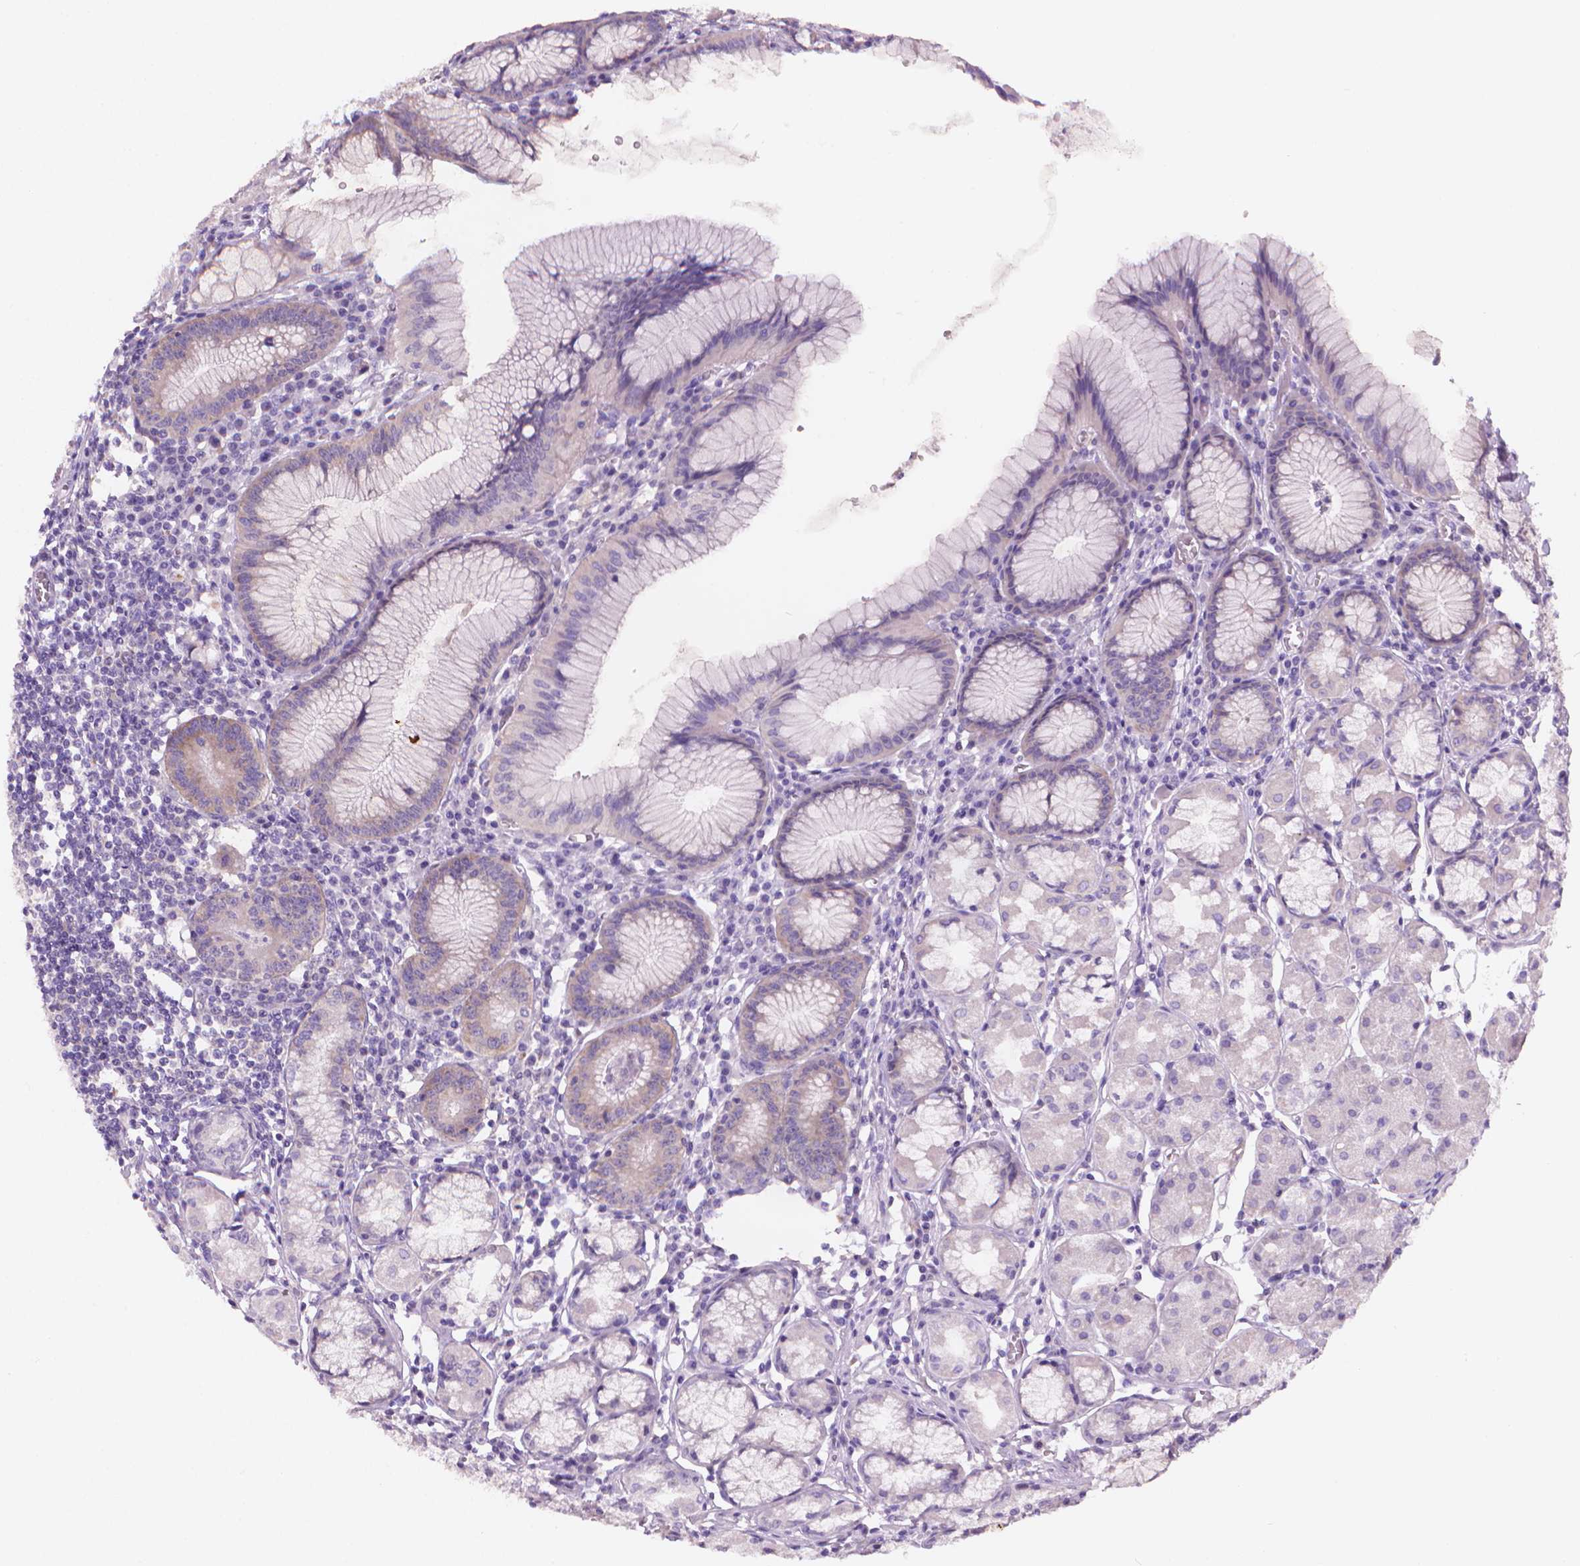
{"staining": {"intensity": "weak", "quantity": "<25%", "location": "cytoplasmic/membranous"}, "tissue": "stomach", "cell_type": "Glandular cells", "image_type": "normal", "snomed": [{"axis": "morphology", "description": "Normal tissue, NOS"}, {"axis": "topography", "description": "Stomach"}], "caption": "DAB (3,3'-diaminobenzidine) immunohistochemical staining of unremarkable stomach demonstrates no significant staining in glandular cells.", "gene": "ENSG00000187186", "patient": {"sex": "male", "age": 55}}